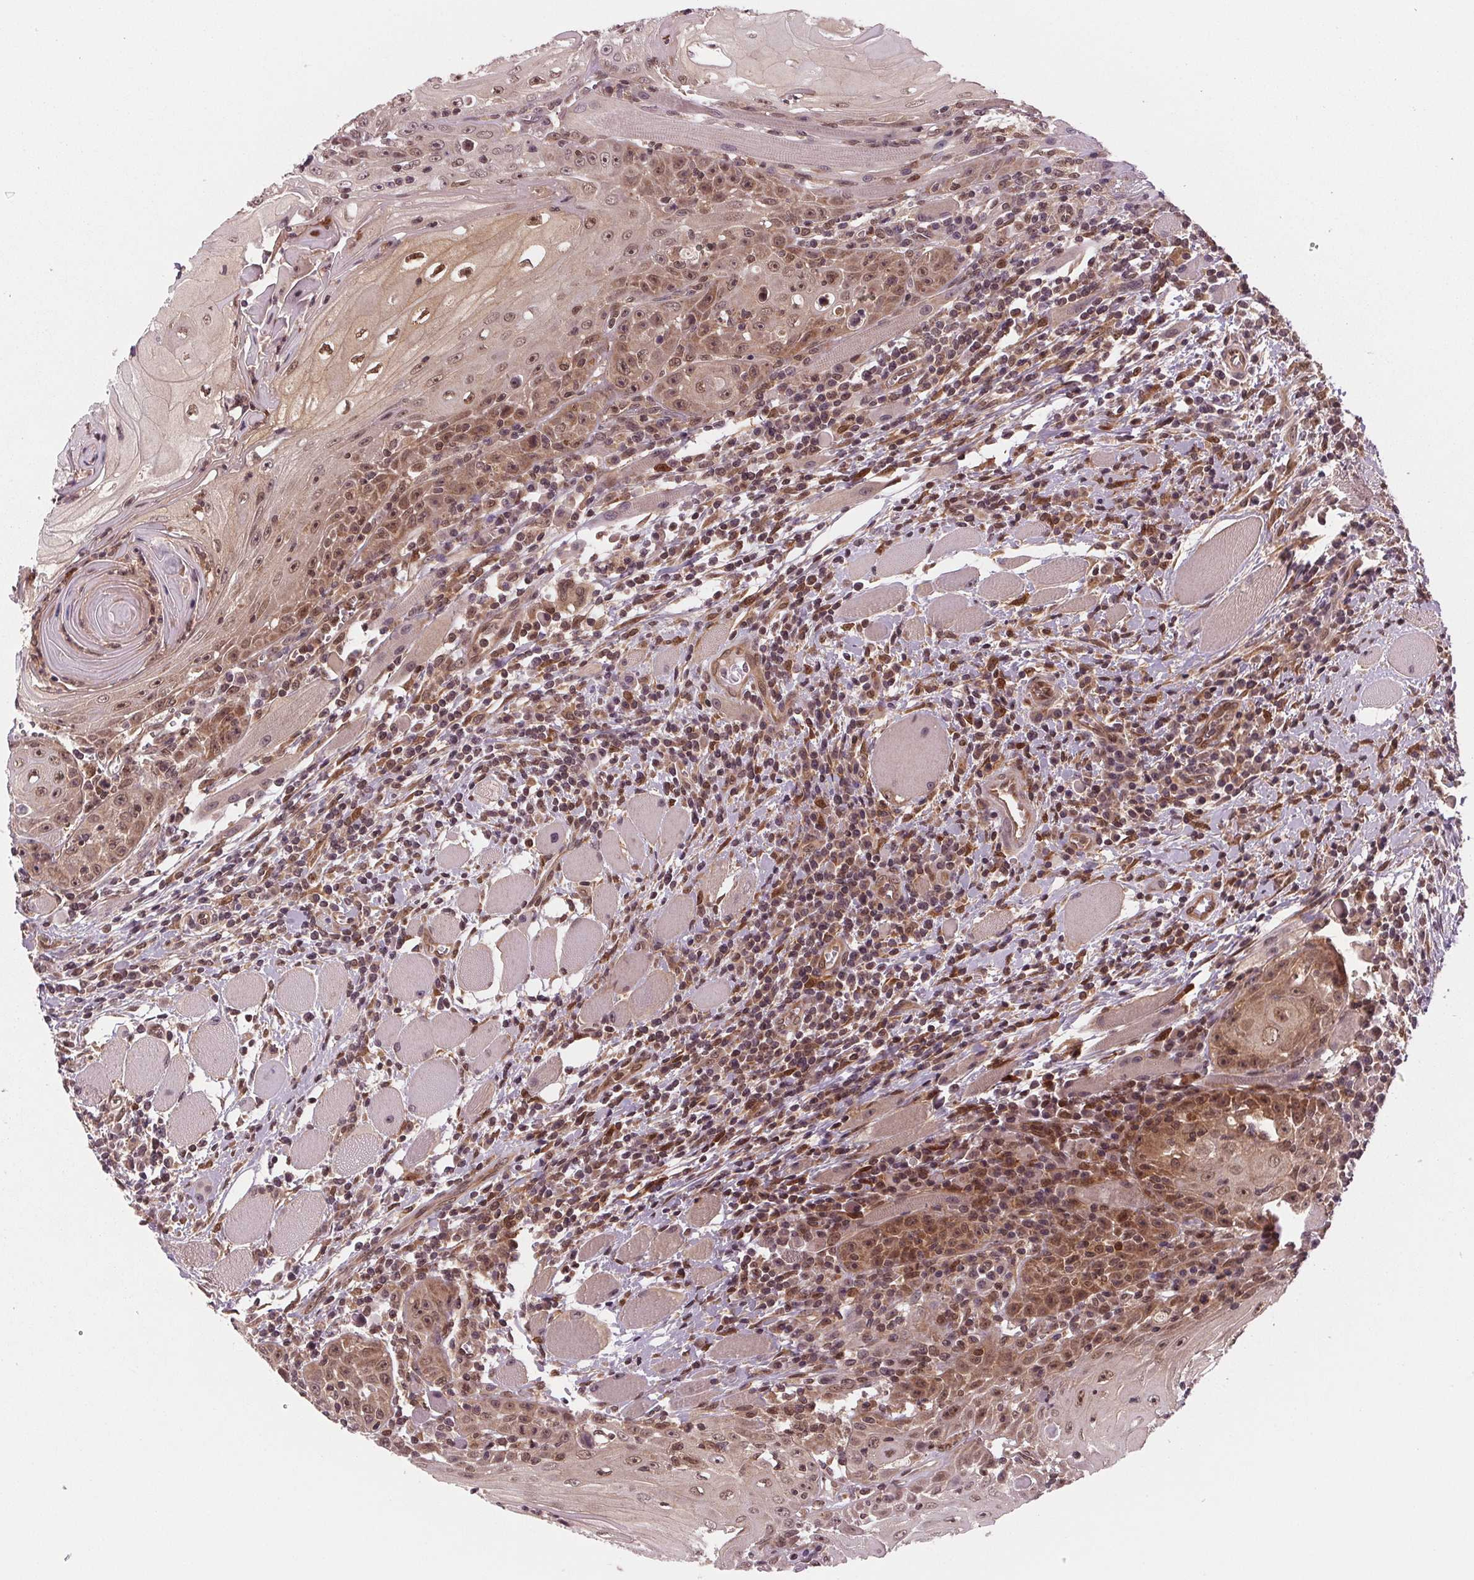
{"staining": {"intensity": "moderate", "quantity": ">75%", "location": "nuclear"}, "tissue": "head and neck cancer", "cell_type": "Tumor cells", "image_type": "cancer", "snomed": [{"axis": "morphology", "description": "Squamous cell carcinoma, NOS"}, {"axis": "topography", "description": "Head-Neck"}], "caption": "Immunohistochemical staining of head and neck squamous cell carcinoma demonstrates medium levels of moderate nuclear protein positivity in approximately >75% of tumor cells.", "gene": "STAT3", "patient": {"sex": "male", "age": 52}}